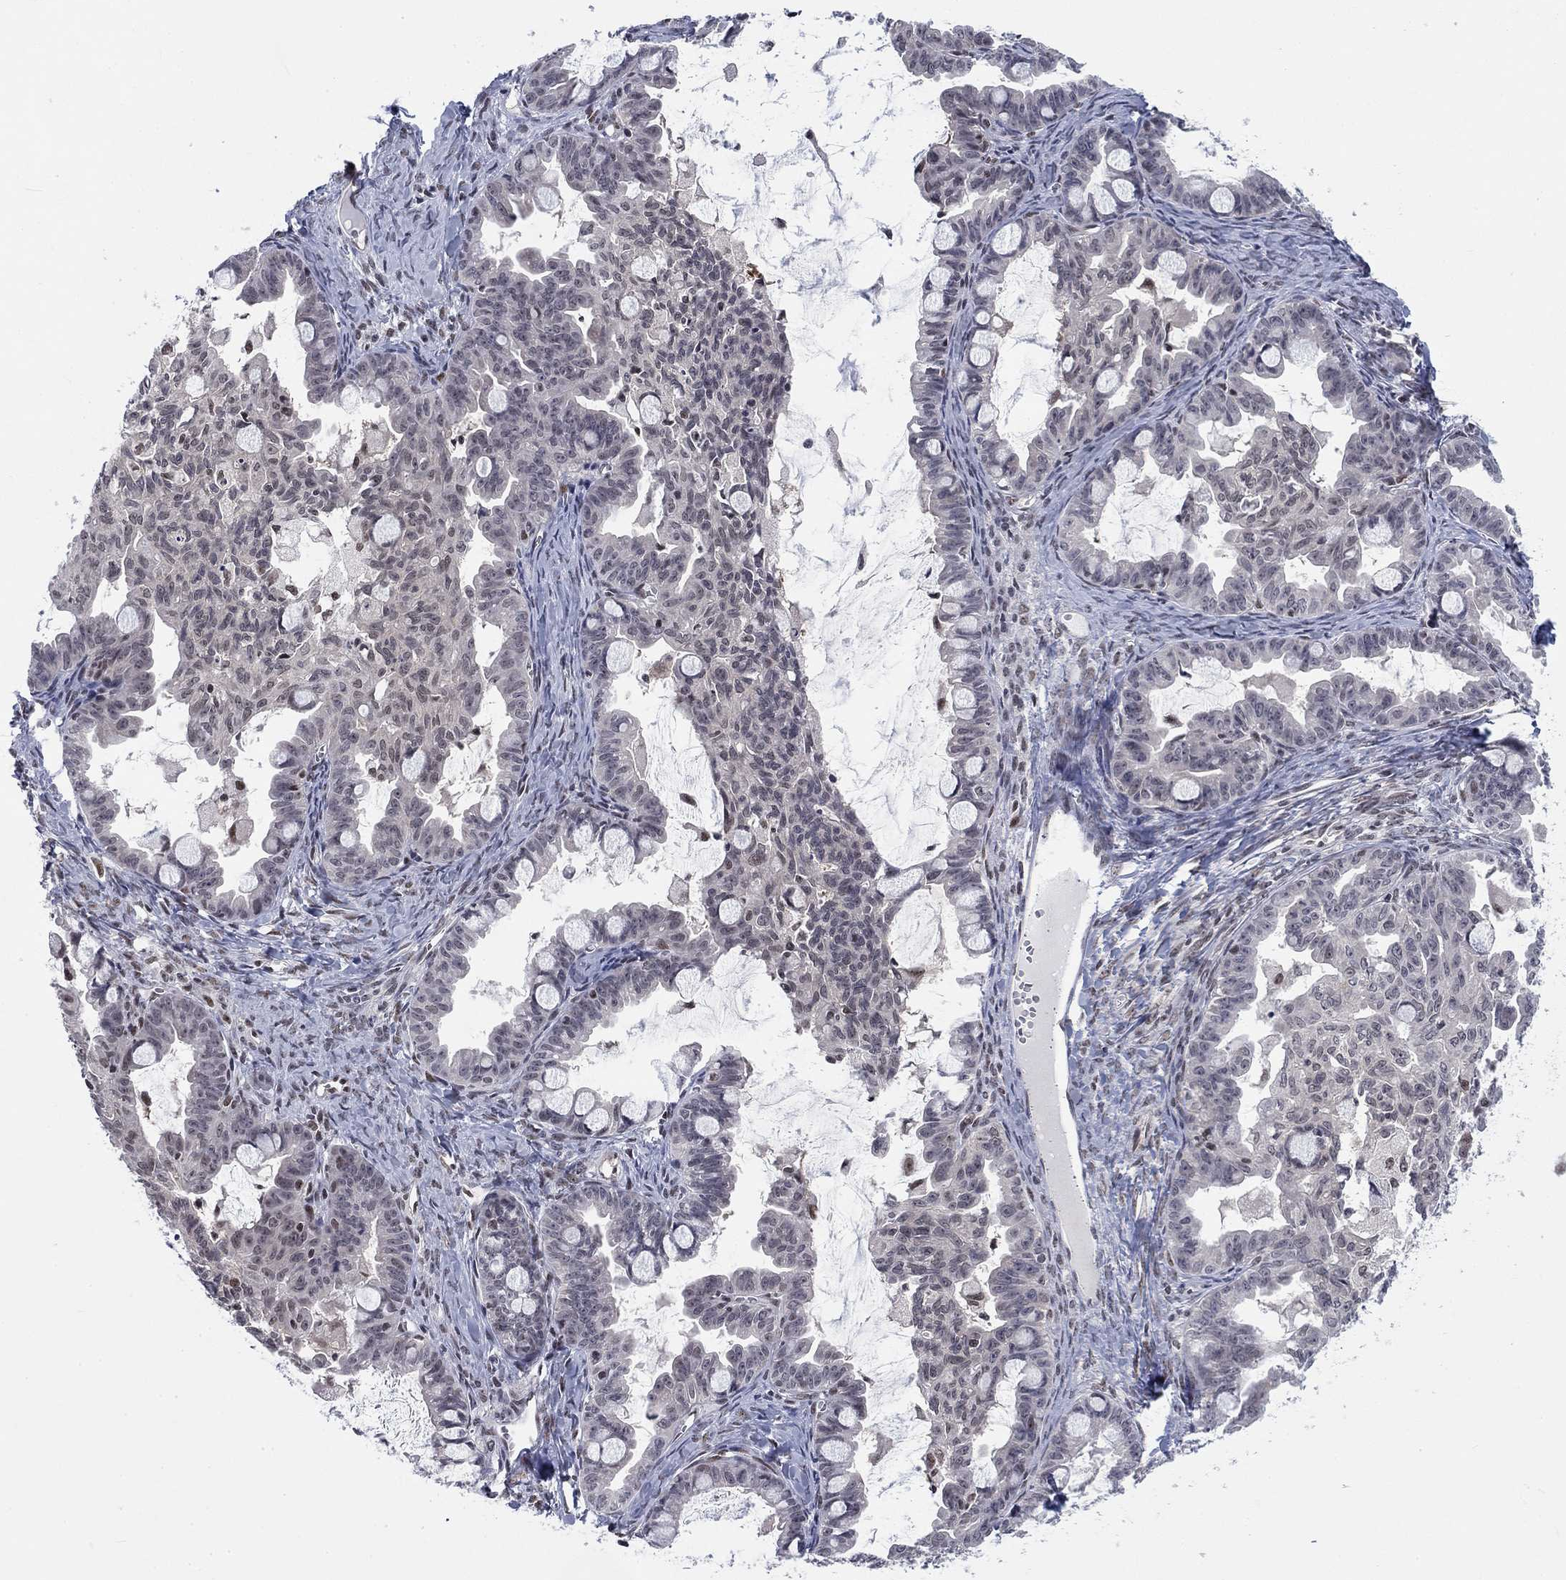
{"staining": {"intensity": "negative", "quantity": "none", "location": "none"}, "tissue": "ovarian cancer", "cell_type": "Tumor cells", "image_type": "cancer", "snomed": [{"axis": "morphology", "description": "Cystadenocarcinoma, mucinous, NOS"}, {"axis": "topography", "description": "Ovary"}], "caption": "IHC of ovarian mucinous cystadenocarcinoma reveals no positivity in tumor cells.", "gene": "FYTTD1", "patient": {"sex": "female", "age": 63}}